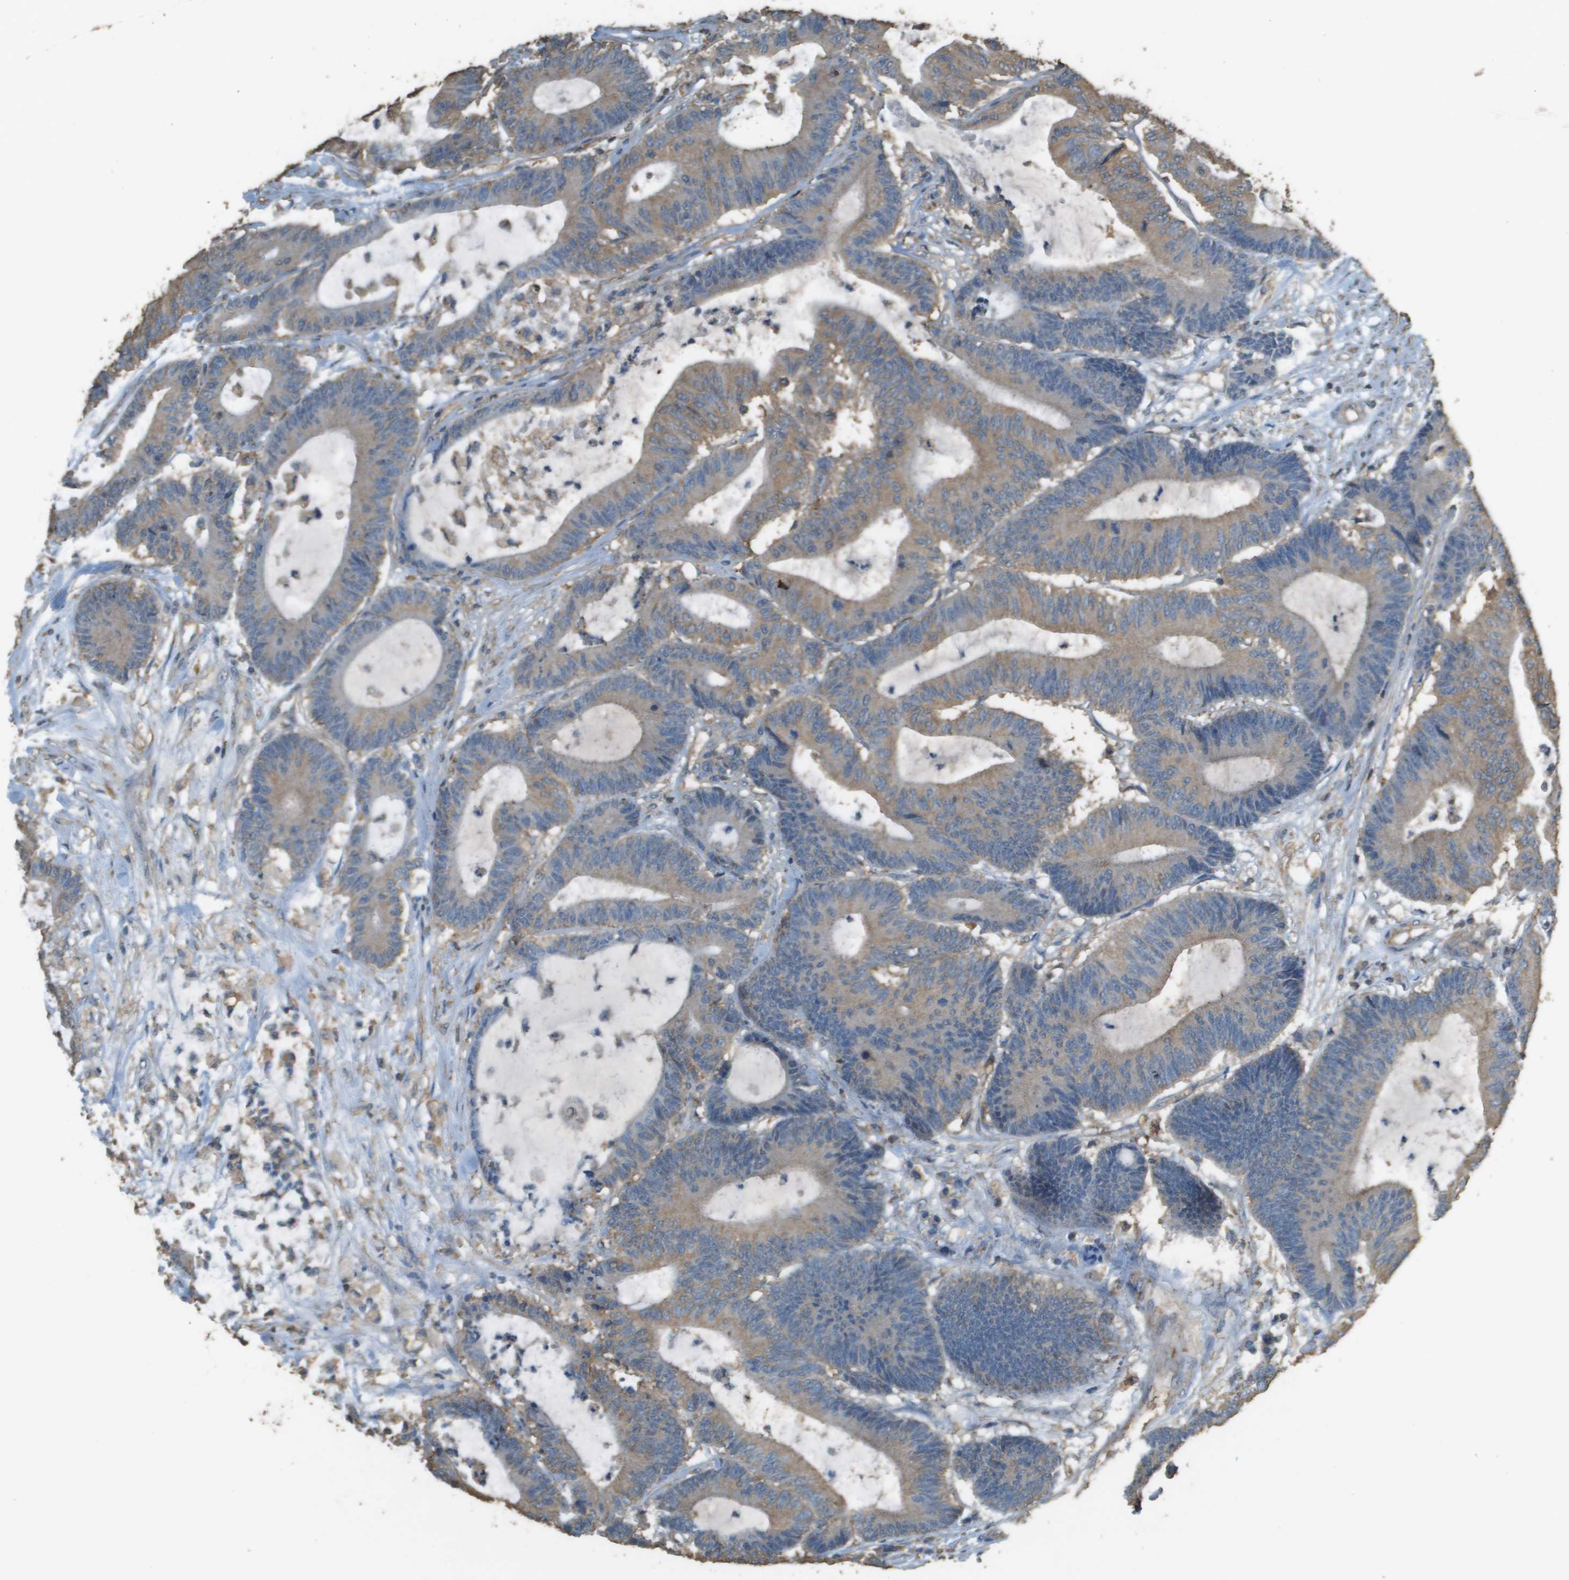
{"staining": {"intensity": "moderate", "quantity": ">75%", "location": "cytoplasmic/membranous"}, "tissue": "colorectal cancer", "cell_type": "Tumor cells", "image_type": "cancer", "snomed": [{"axis": "morphology", "description": "Adenocarcinoma, NOS"}, {"axis": "topography", "description": "Colon"}], "caption": "This is an image of IHC staining of colorectal adenocarcinoma, which shows moderate expression in the cytoplasmic/membranous of tumor cells.", "gene": "MS4A7", "patient": {"sex": "female", "age": 84}}